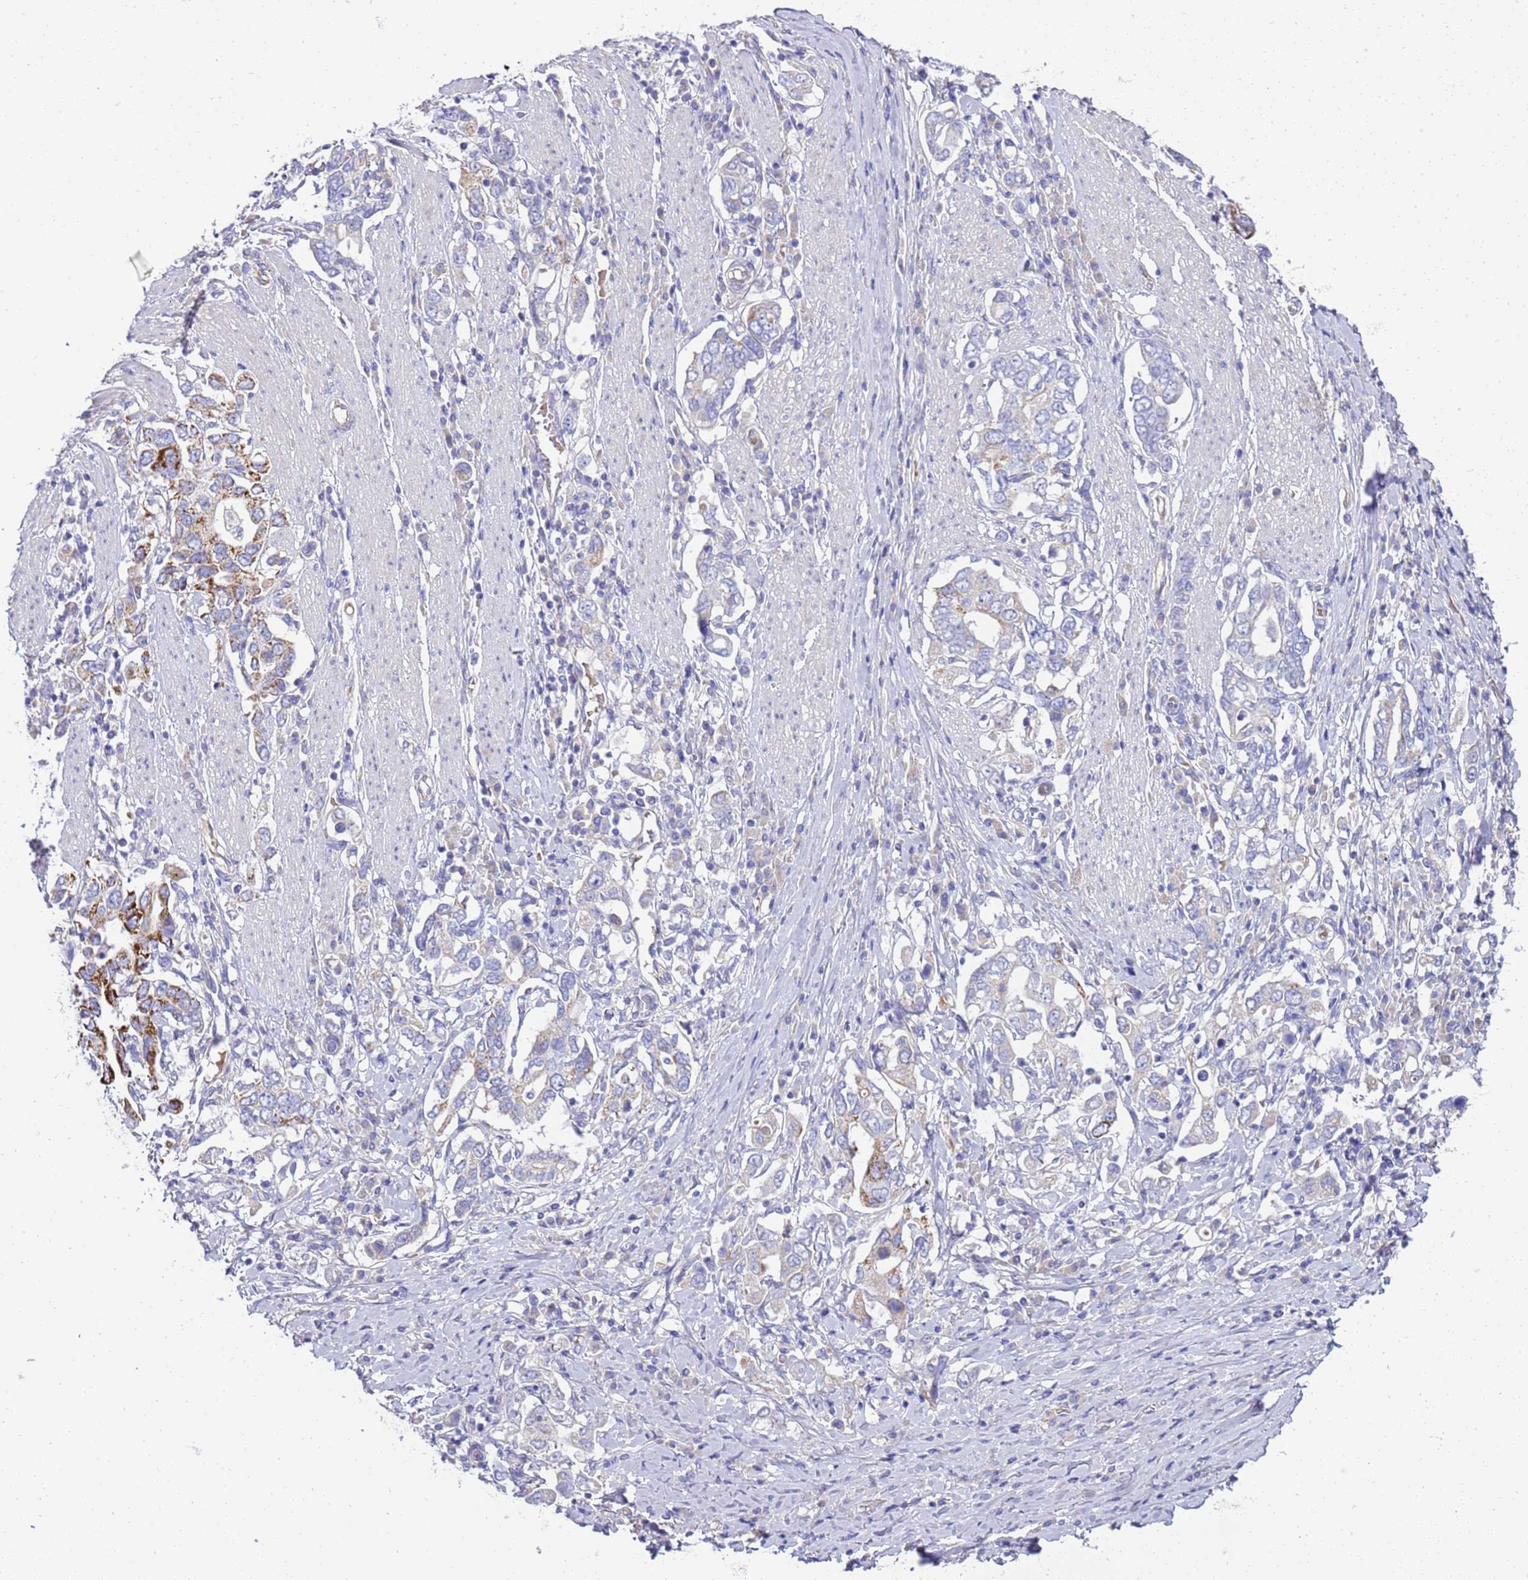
{"staining": {"intensity": "moderate", "quantity": "<25%", "location": "cytoplasmic/membranous"}, "tissue": "stomach cancer", "cell_type": "Tumor cells", "image_type": "cancer", "snomed": [{"axis": "morphology", "description": "Adenocarcinoma, NOS"}, {"axis": "topography", "description": "Stomach, upper"}, {"axis": "topography", "description": "Stomach"}], "caption": "A micrograph of stomach adenocarcinoma stained for a protein demonstrates moderate cytoplasmic/membranous brown staining in tumor cells.", "gene": "RIPPLY2", "patient": {"sex": "male", "age": 62}}